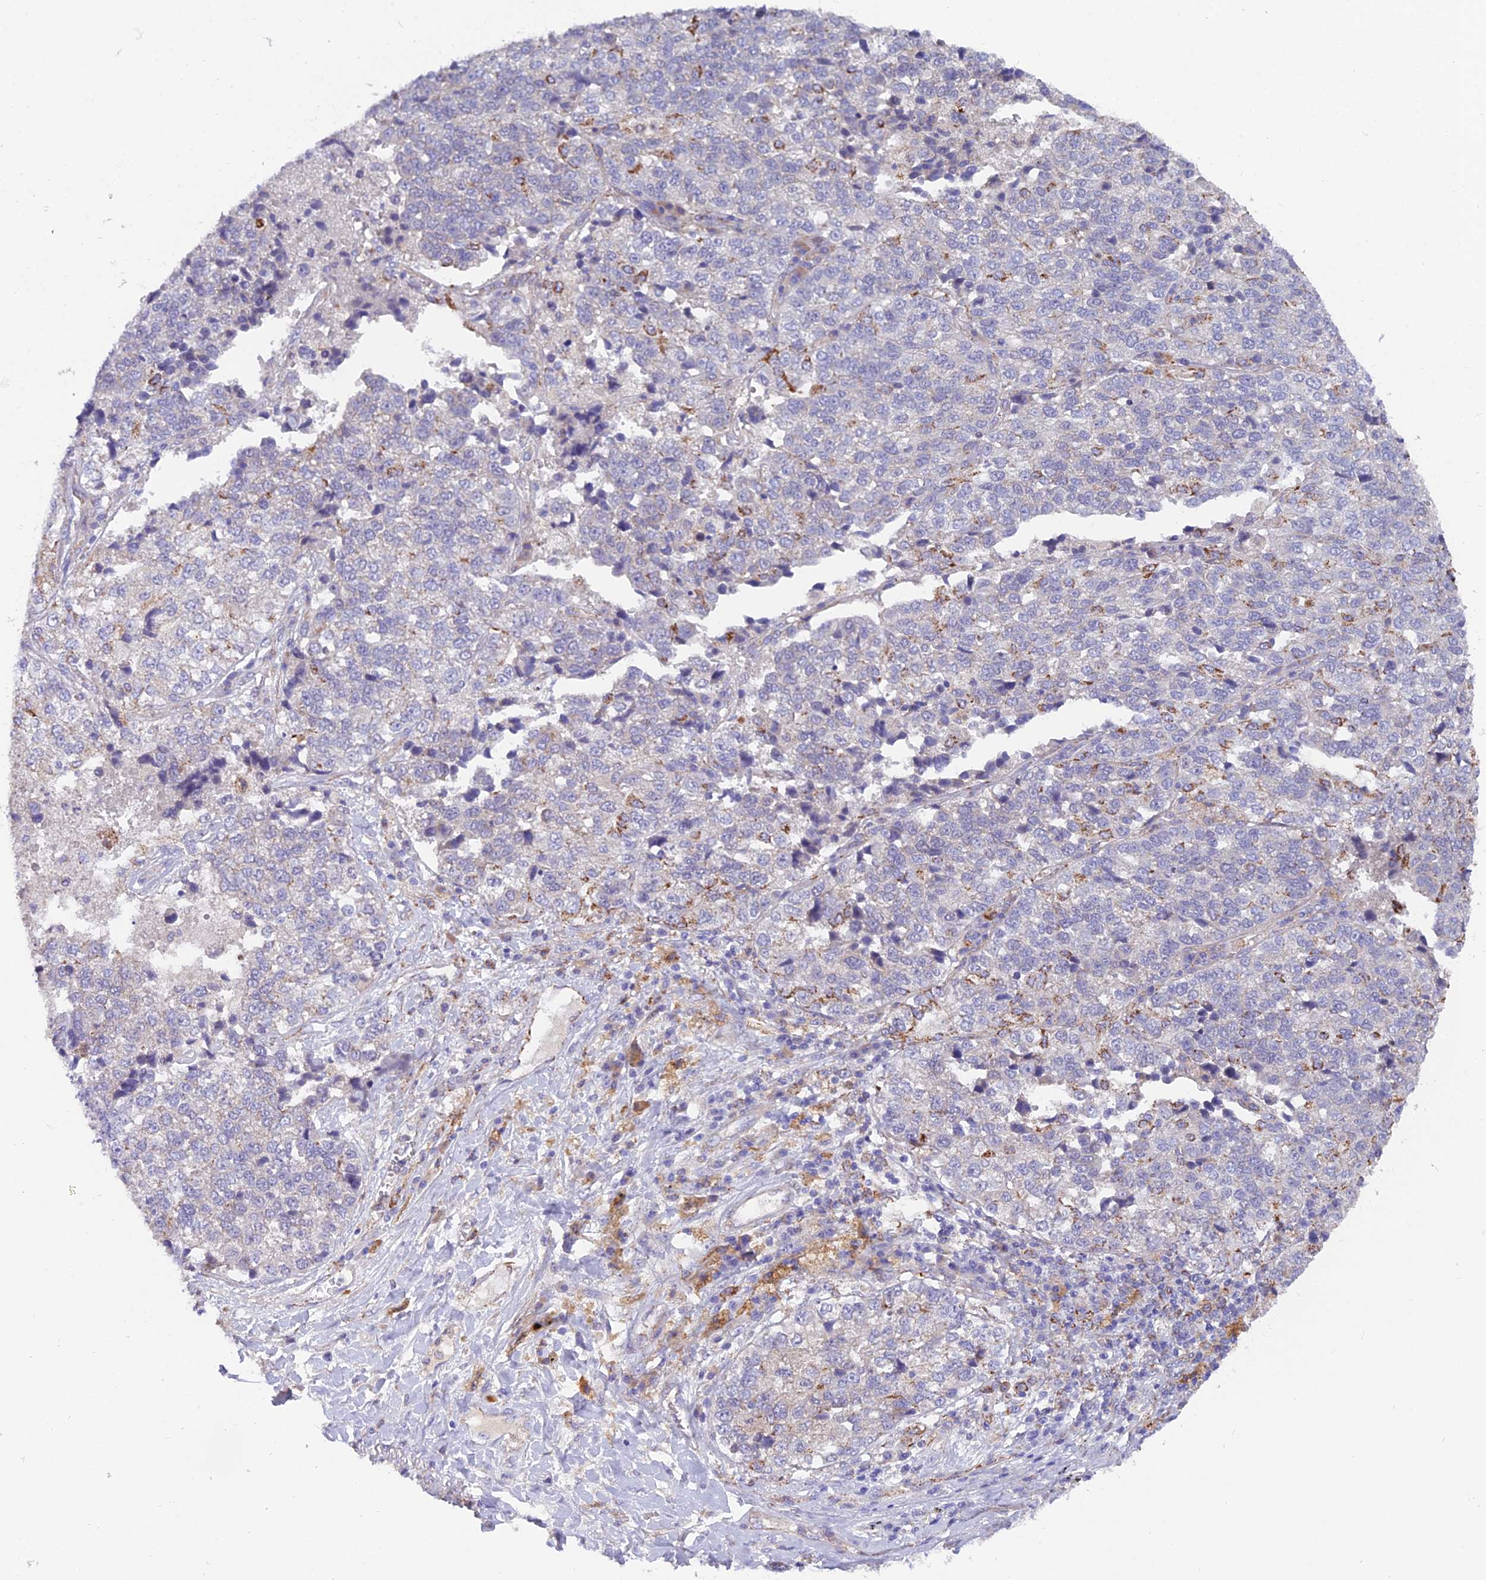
{"staining": {"intensity": "negative", "quantity": "none", "location": "none"}, "tissue": "lung cancer", "cell_type": "Tumor cells", "image_type": "cancer", "snomed": [{"axis": "morphology", "description": "Adenocarcinoma, NOS"}, {"axis": "topography", "description": "Lung"}], "caption": "Tumor cells show no significant protein positivity in lung cancer (adenocarcinoma). (Stains: DAB immunohistochemistry with hematoxylin counter stain, Microscopy: brightfield microscopy at high magnification).", "gene": "TIGD6", "patient": {"sex": "male", "age": 49}}